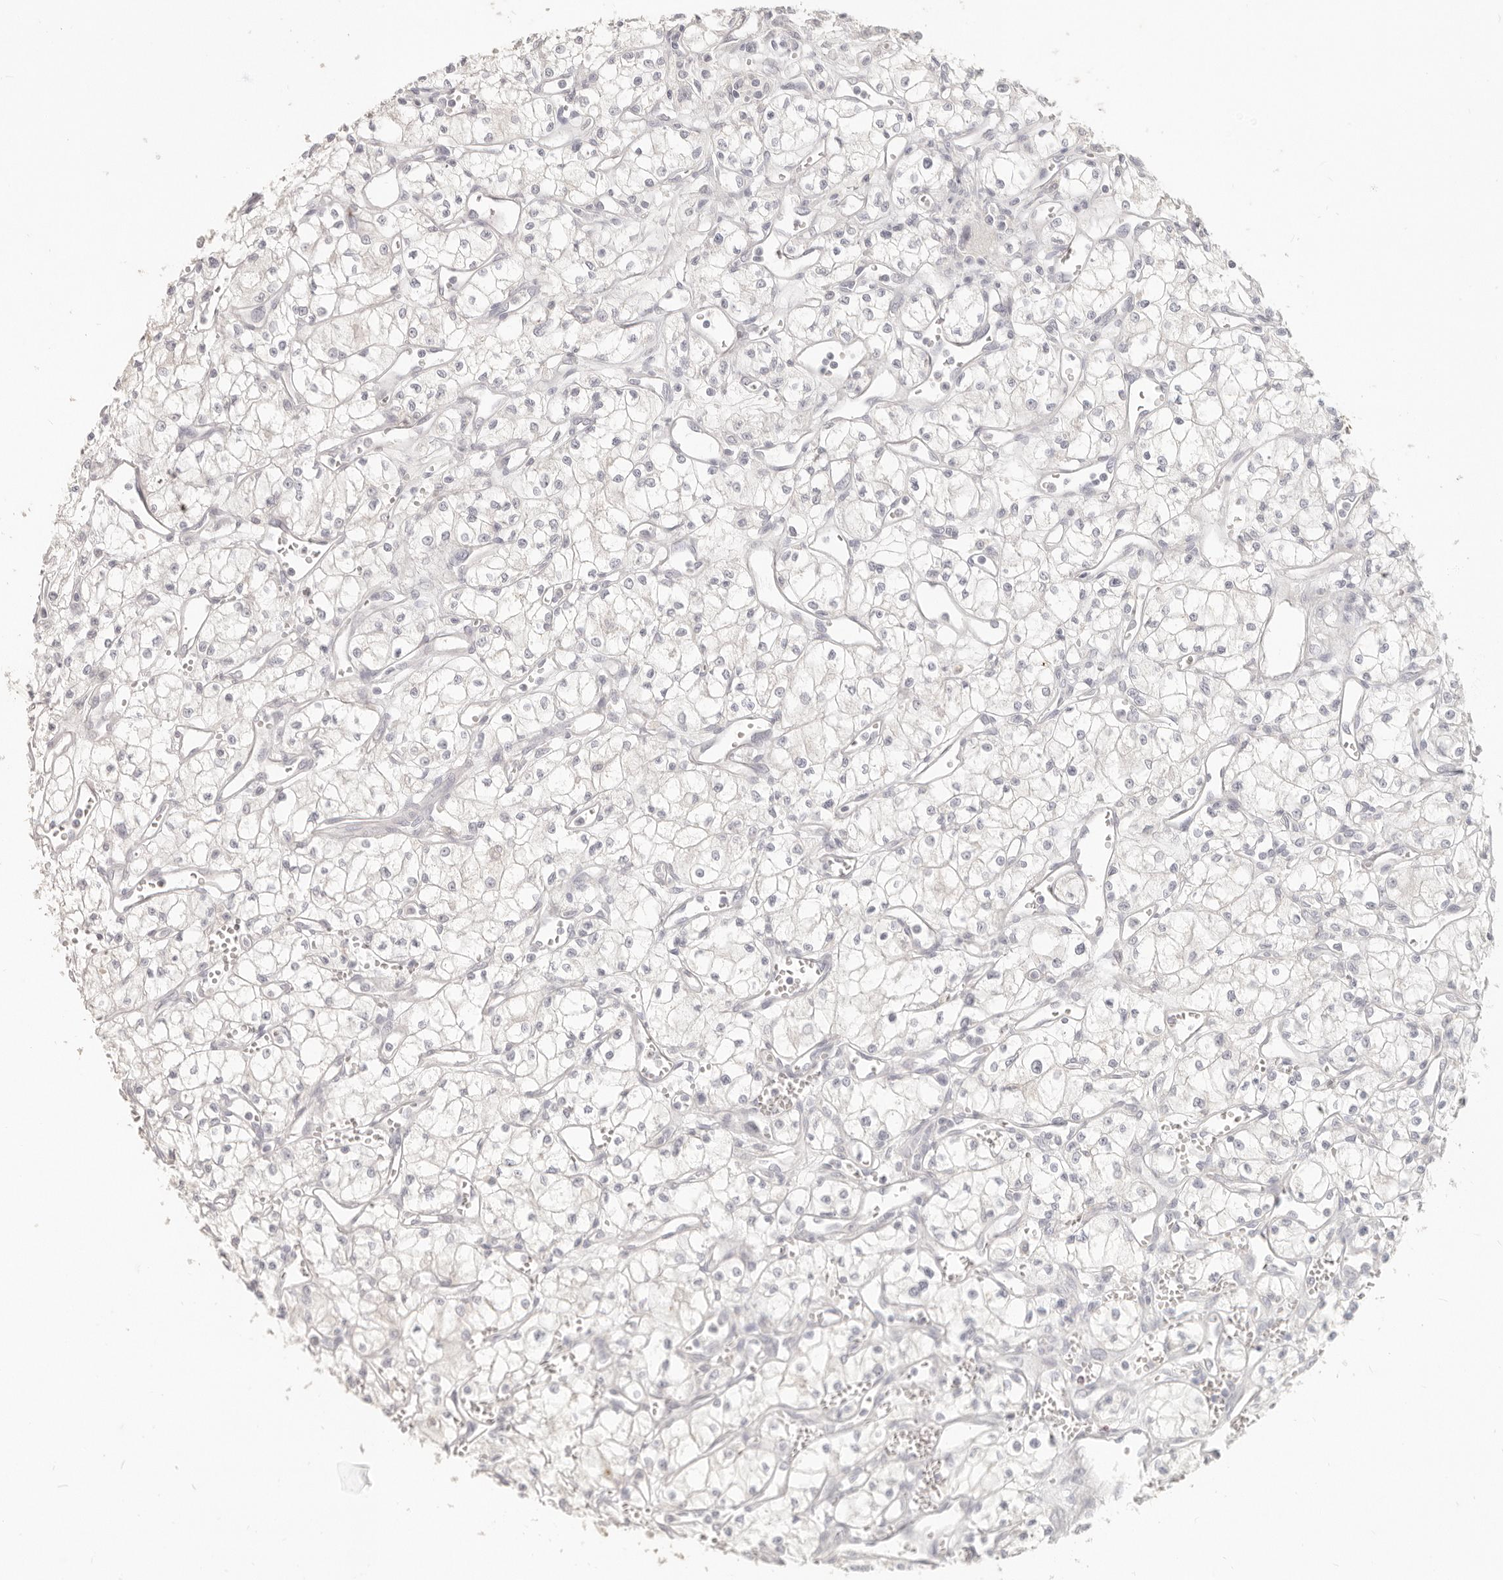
{"staining": {"intensity": "negative", "quantity": "none", "location": "none"}, "tissue": "renal cancer", "cell_type": "Tumor cells", "image_type": "cancer", "snomed": [{"axis": "morphology", "description": "Adenocarcinoma, NOS"}, {"axis": "topography", "description": "Kidney"}], "caption": "A high-resolution histopathology image shows immunohistochemistry staining of renal cancer (adenocarcinoma), which shows no significant expression in tumor cells. (IHC, brightfield microscopy, high magnification).", "gene": "EPCAM", "patient": {"sex": "male", "age": 59}}